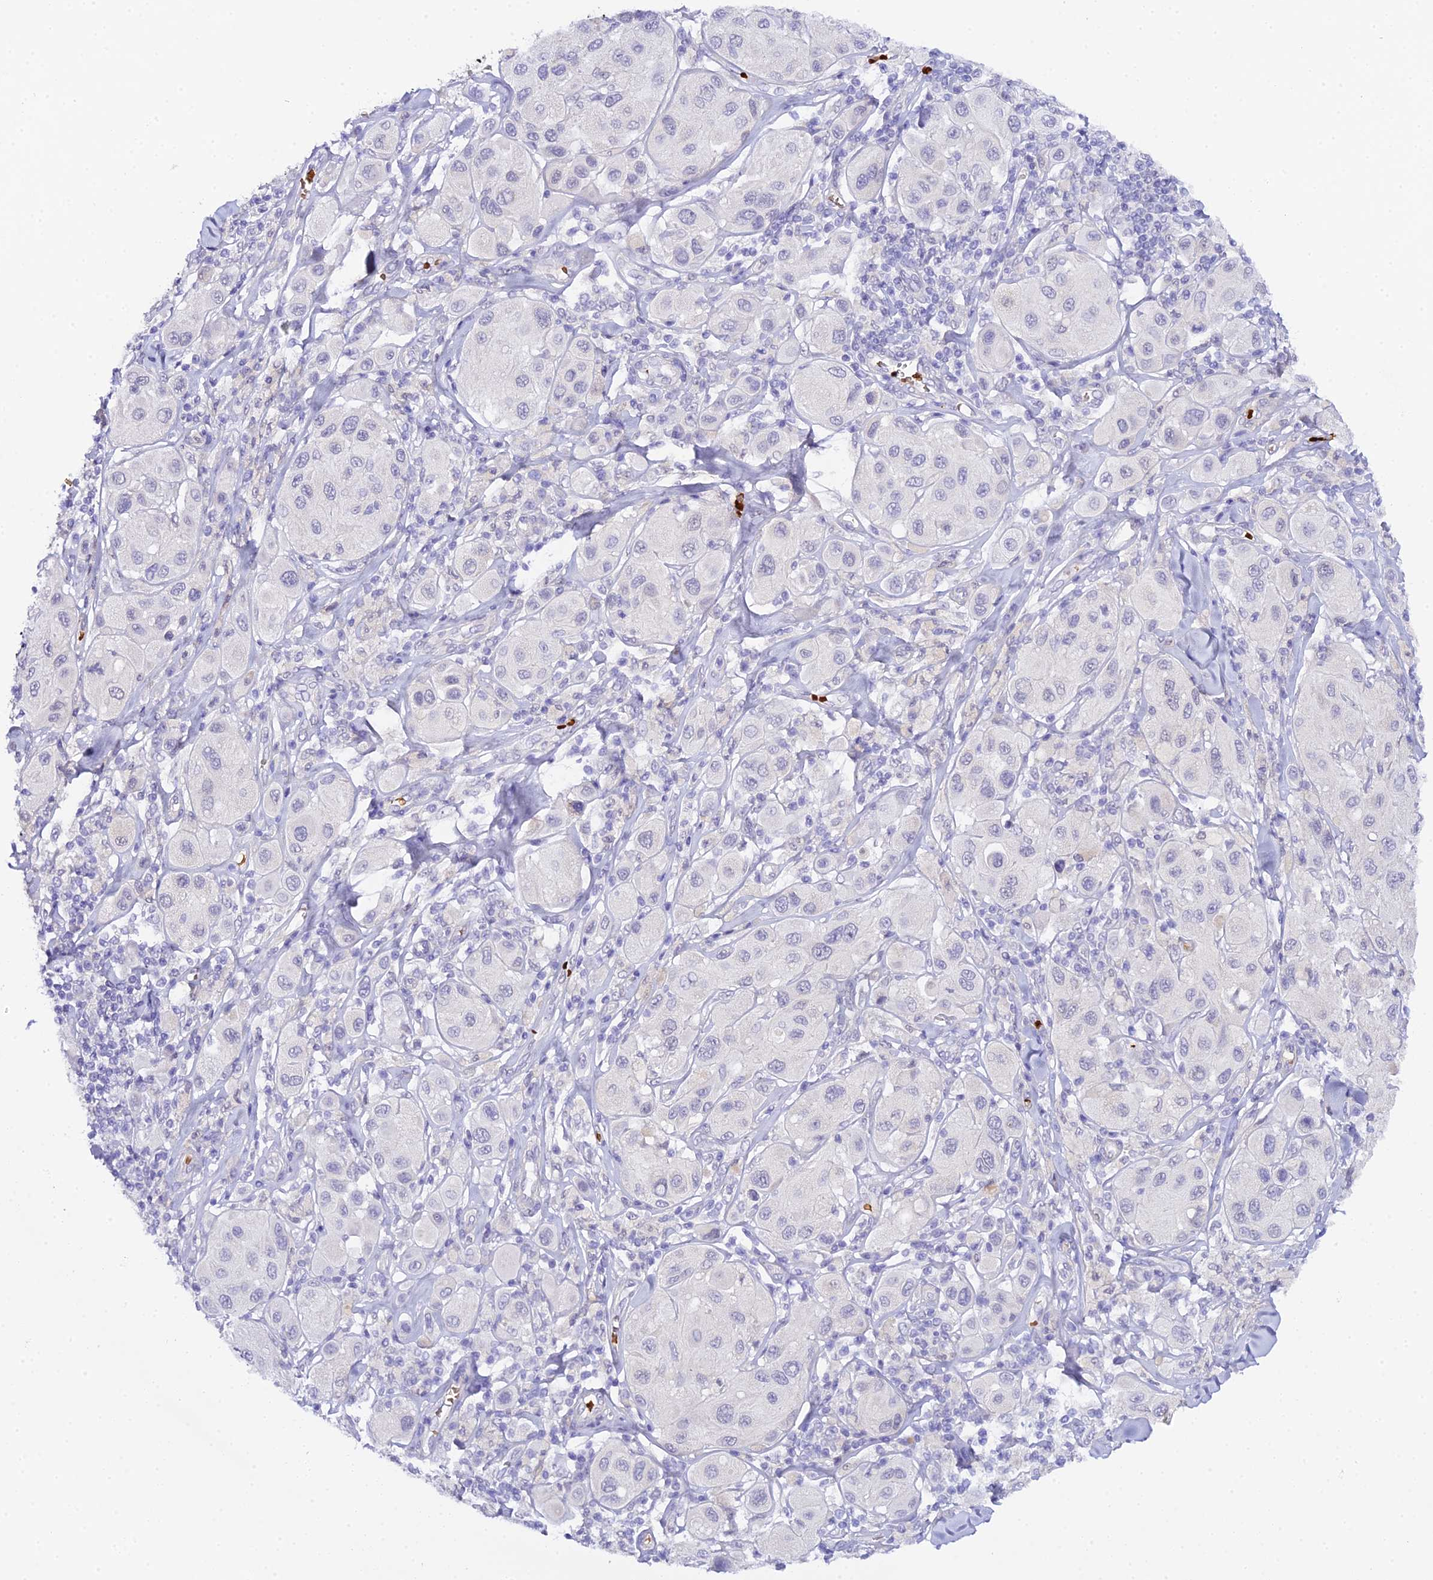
{"staining": {"intensity": "negative", "quantity": "none", "location": "none"}, "tissue": "melanoma", "cell_type": "Tumor cells", "image_type": "cancer", "snomed": [{"axis": "morphology", "description": "Malignant melanoma, Metastatic site"}, {"axis": "topography", "description": "Skin"}], "caption": "The immunohistochemistry micrograph has no significant positivity in tumor cells of melanoma tissue.", "gene": "CFAP45", "patient": {"sex": "male", "age": 41}}